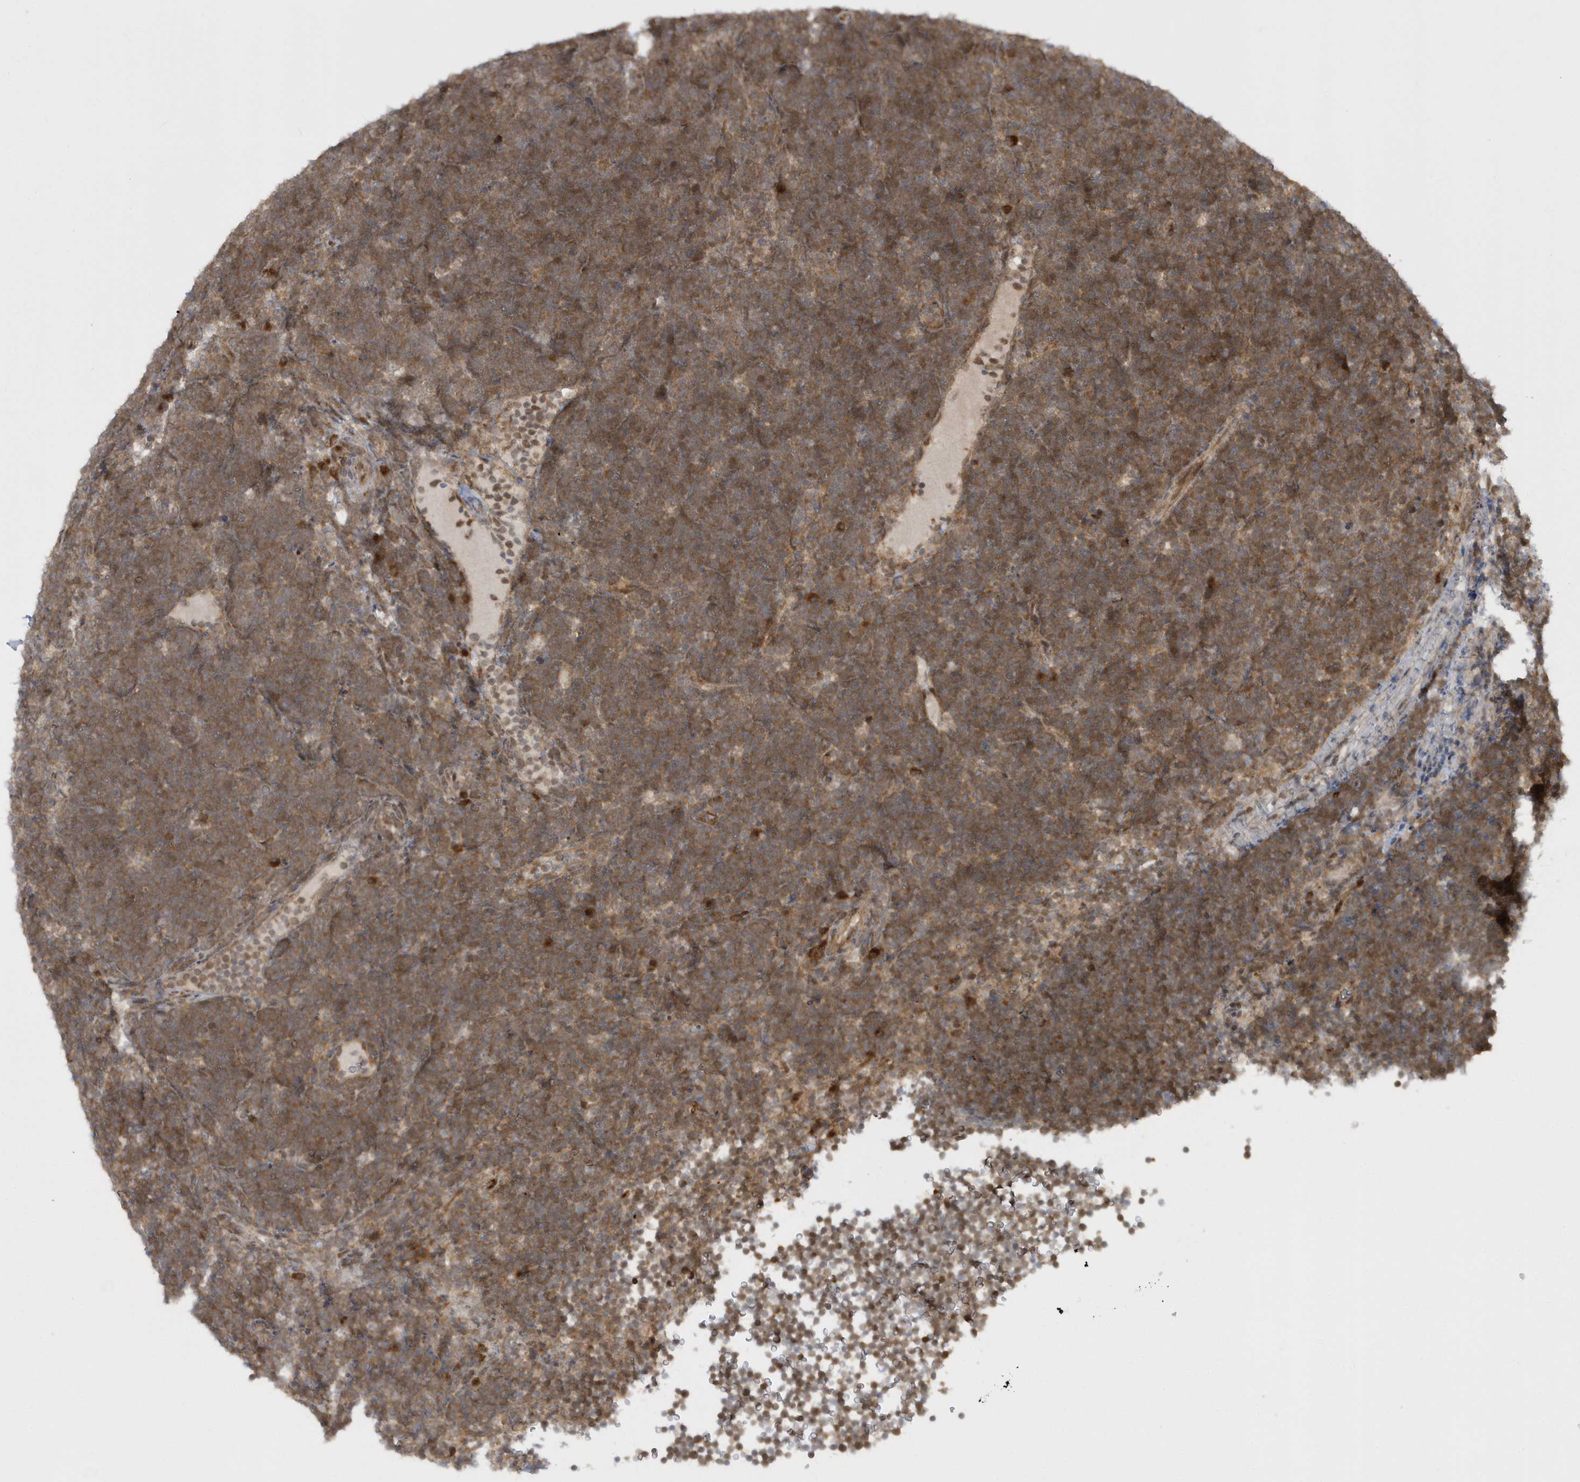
{"staining": {"intensity": "moderate", "quantity": ">75%", "location": "cytoplasmic/membranous"}, "tissue": "lymphoma", "cell_type": "Tumor cells", "image_type": "cancer", "snomed": [{"axis": "morphology", "description": "Malignant lymphoma, non-Hodgkin's type, High grade"}, {"axis": "topography", "description": "Lymph node"}], "caption": "High-grade malignant lymphoma, non-Hodgkin's type was stained to show a protein in brown. There is medium levels of moderate cytoplasmic/membranous expression in about >75% of tumor cells.", "gene": "ATG4A", "patient": {"sex": "male", "age": 13}}